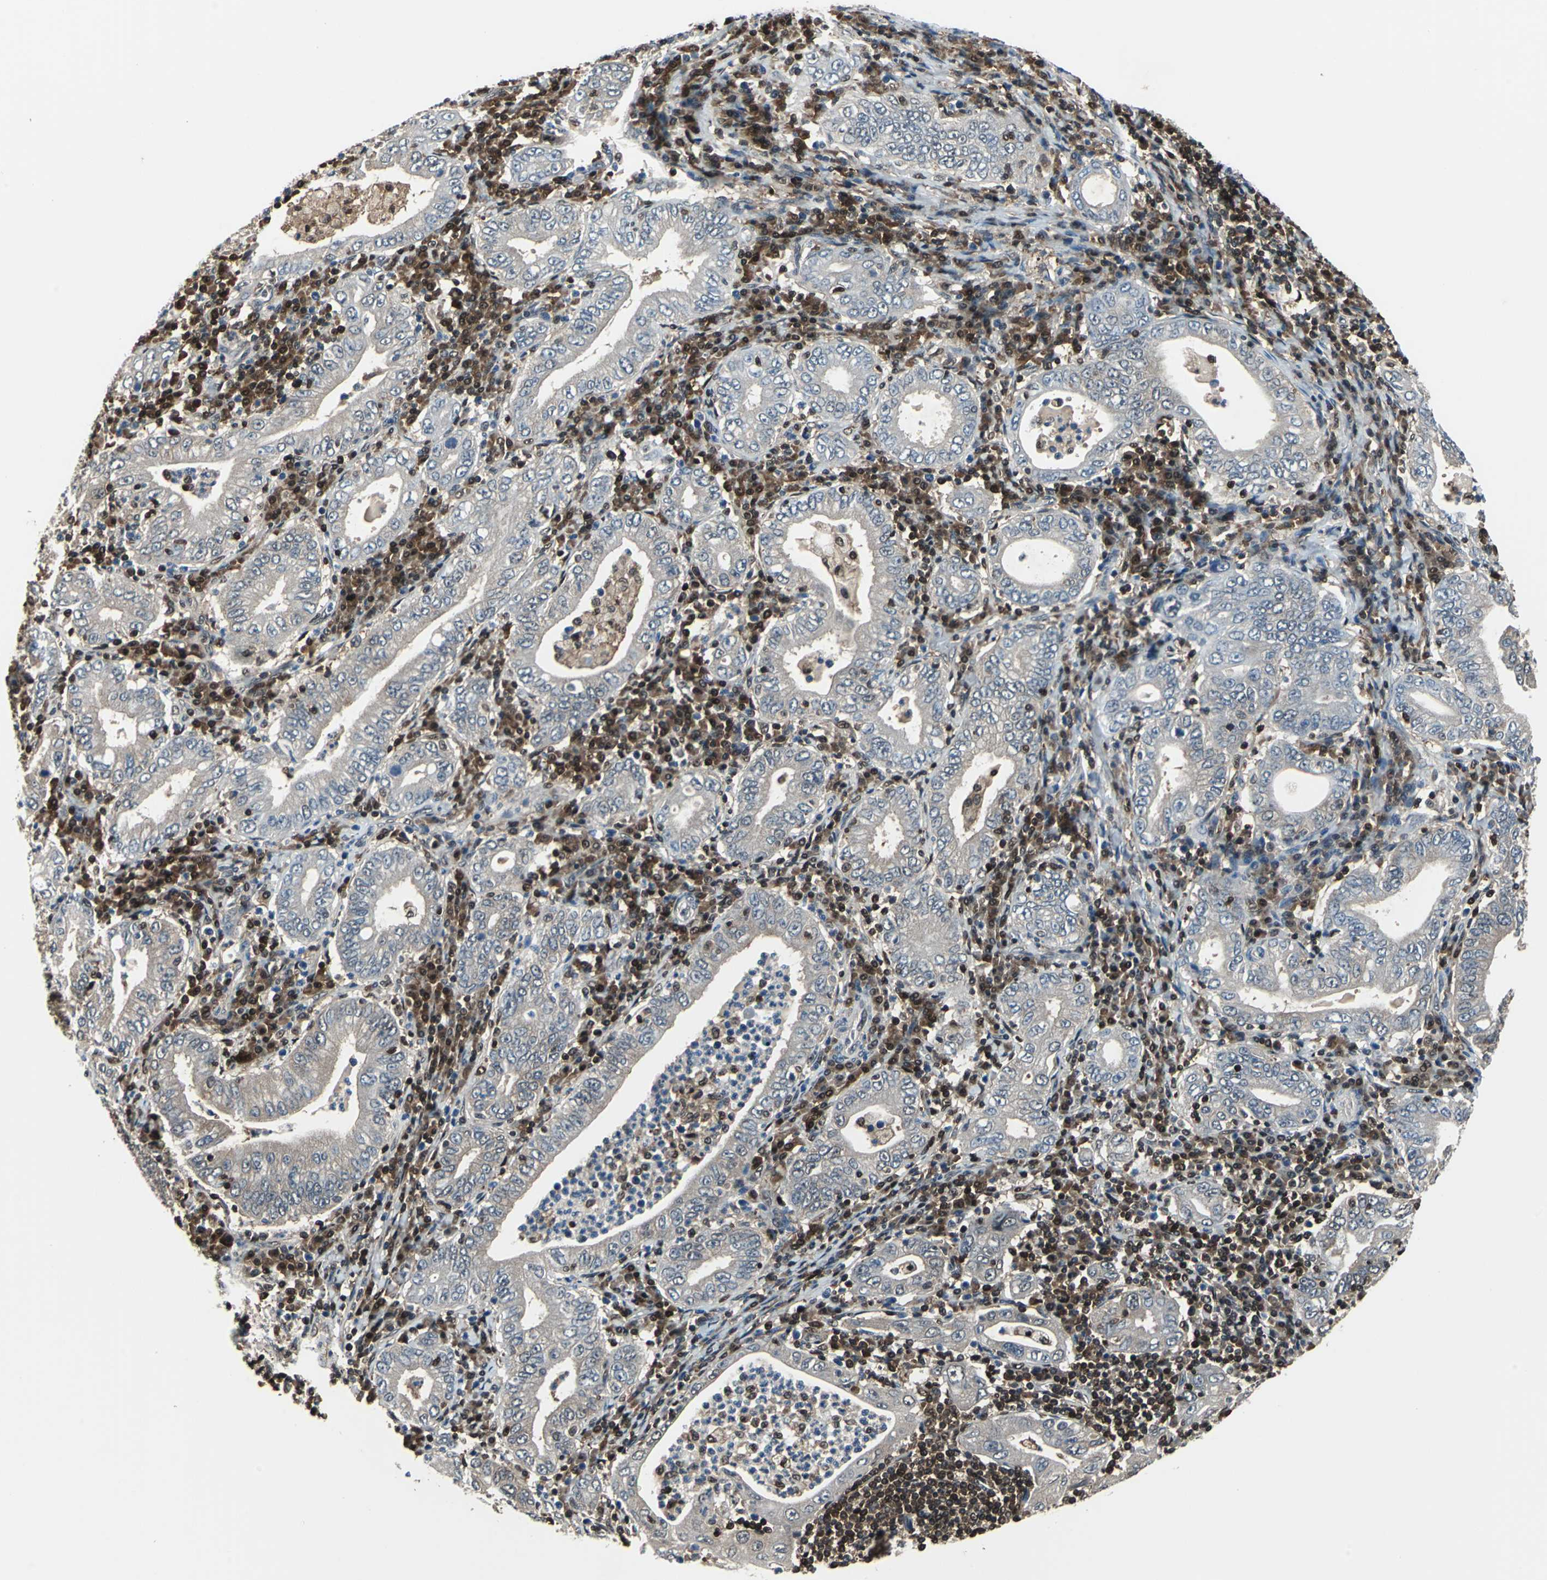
{"staining": {"intensity": "weak", "quantity": "25%-75%", "location": "cytoplasmic/membranous"}, "tissue": "stomach cancer", "cell_type": "Tumor cells", "image_type": "cancer", "snomed": [{"axis": "morphology", "description": "Normal tissue, NOS"}, {"axis": "morphology", "description": "Adenocarcinoma, NOS"}, {"axis": "topography", "description": "Esophagus"}, {"axis": "topography", "description": "Stomach, upper"}, {"axis": "topography", "description": "Peripheral nerve tissue"}], "caption": "Weak cytoplasmic/membranous positivity for a protein is present in approximately 25%-75% of tumor cells of adenocarcinoma (stomach) using IHC.", "gene": "PSME1", "patient": {"sex": "male", "age": 62}}